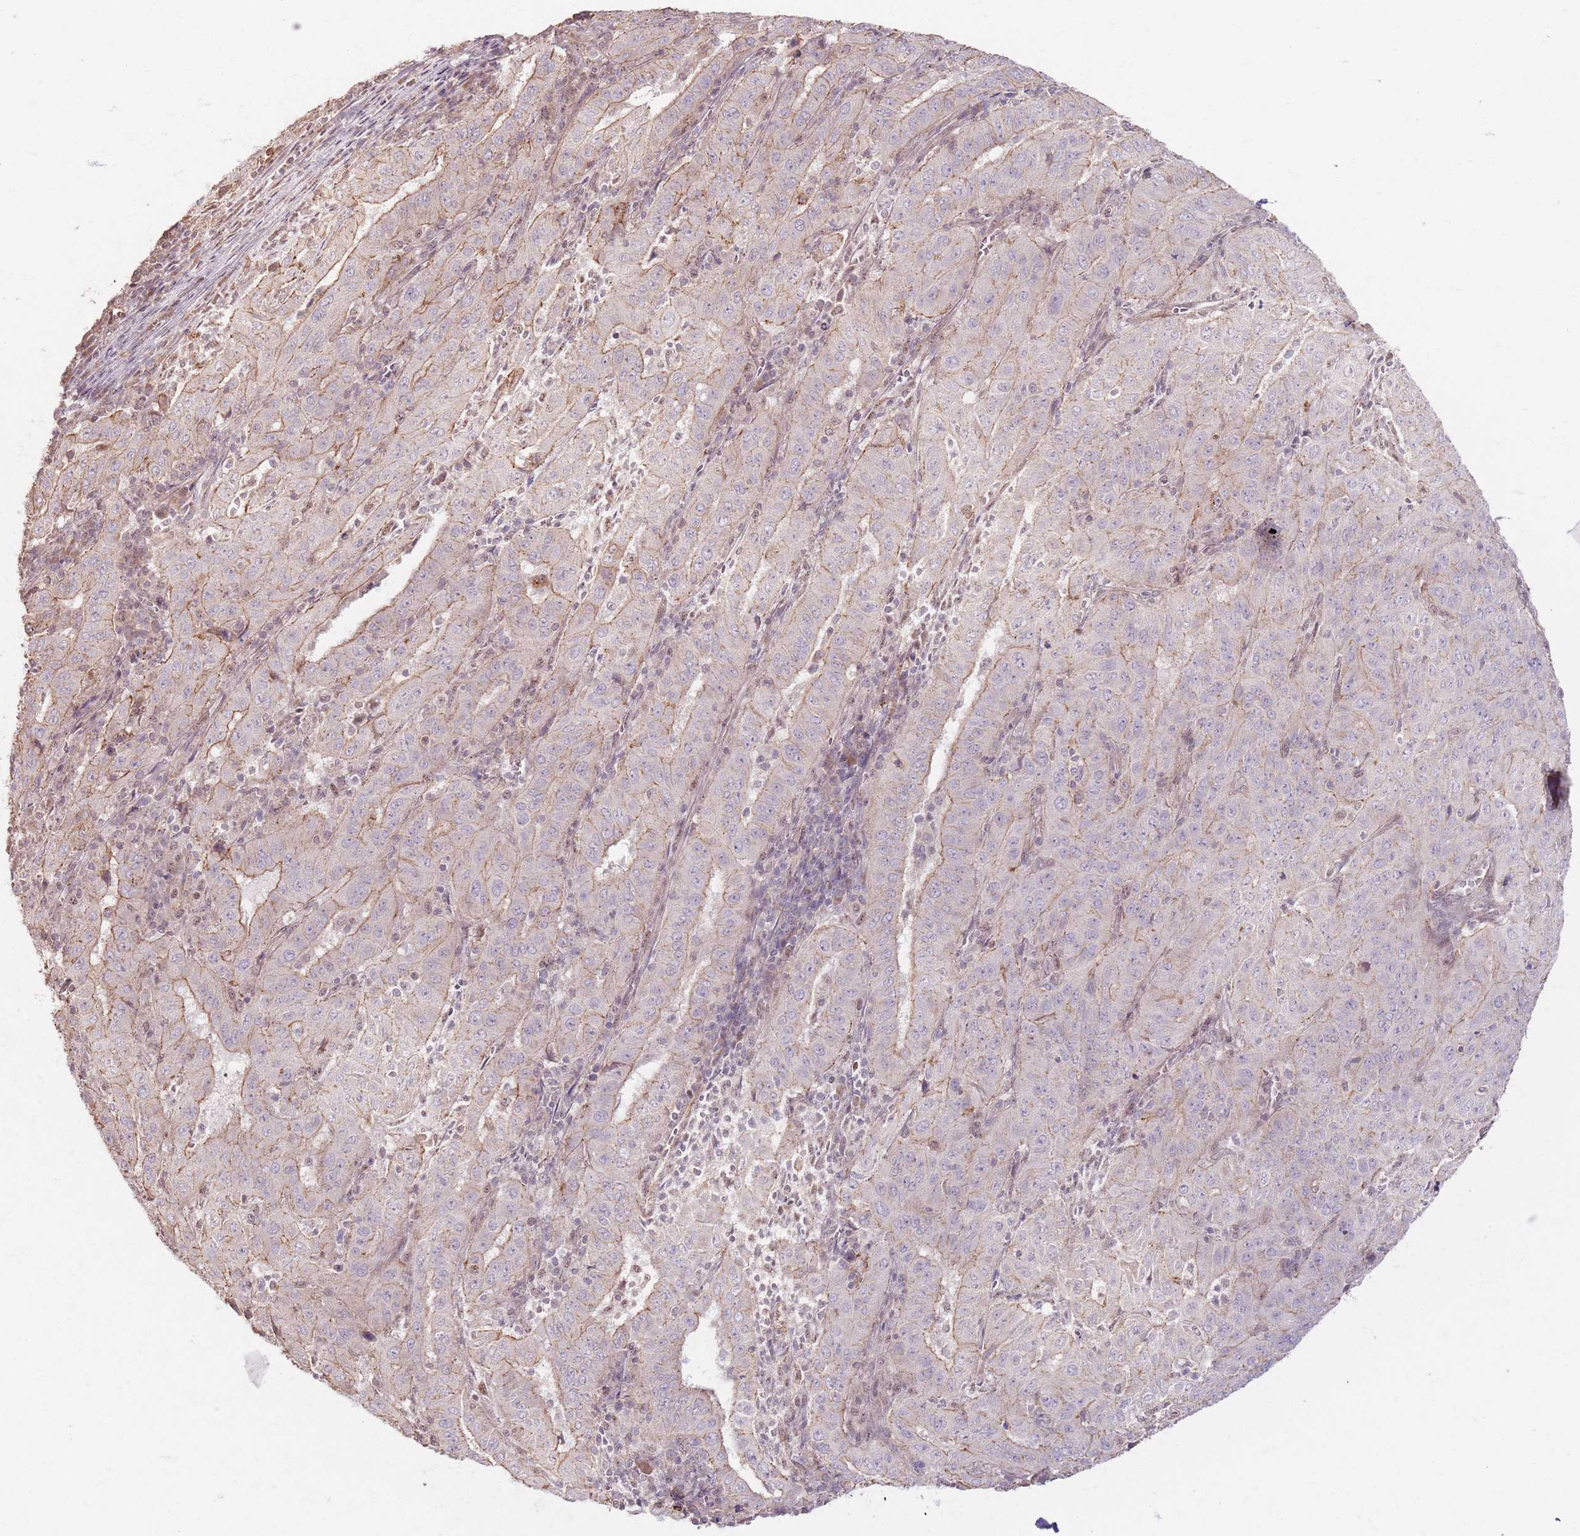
{"staining": {"intensity": "weak", "quantity": "25%-75%", "location": "cytoplasmic/membranous"}, "tissue": "pancreatic cancer", "cell_type": "Tumor cells", "image_type": "cancer", "snomed": [{"axis": "morphology", "description": "Adenocarcinoma, NOS"}, {"axis": "topography", "description": "Pancreas"}], "caption": "Brown immunohistochemical staining in human pancreatic cancer reveals weak cytoplasmic/membranous staining in about 25%-75% of tumor cells.", "gene": "KCNA5", "patient": {"sex": "male", "age": 63}}